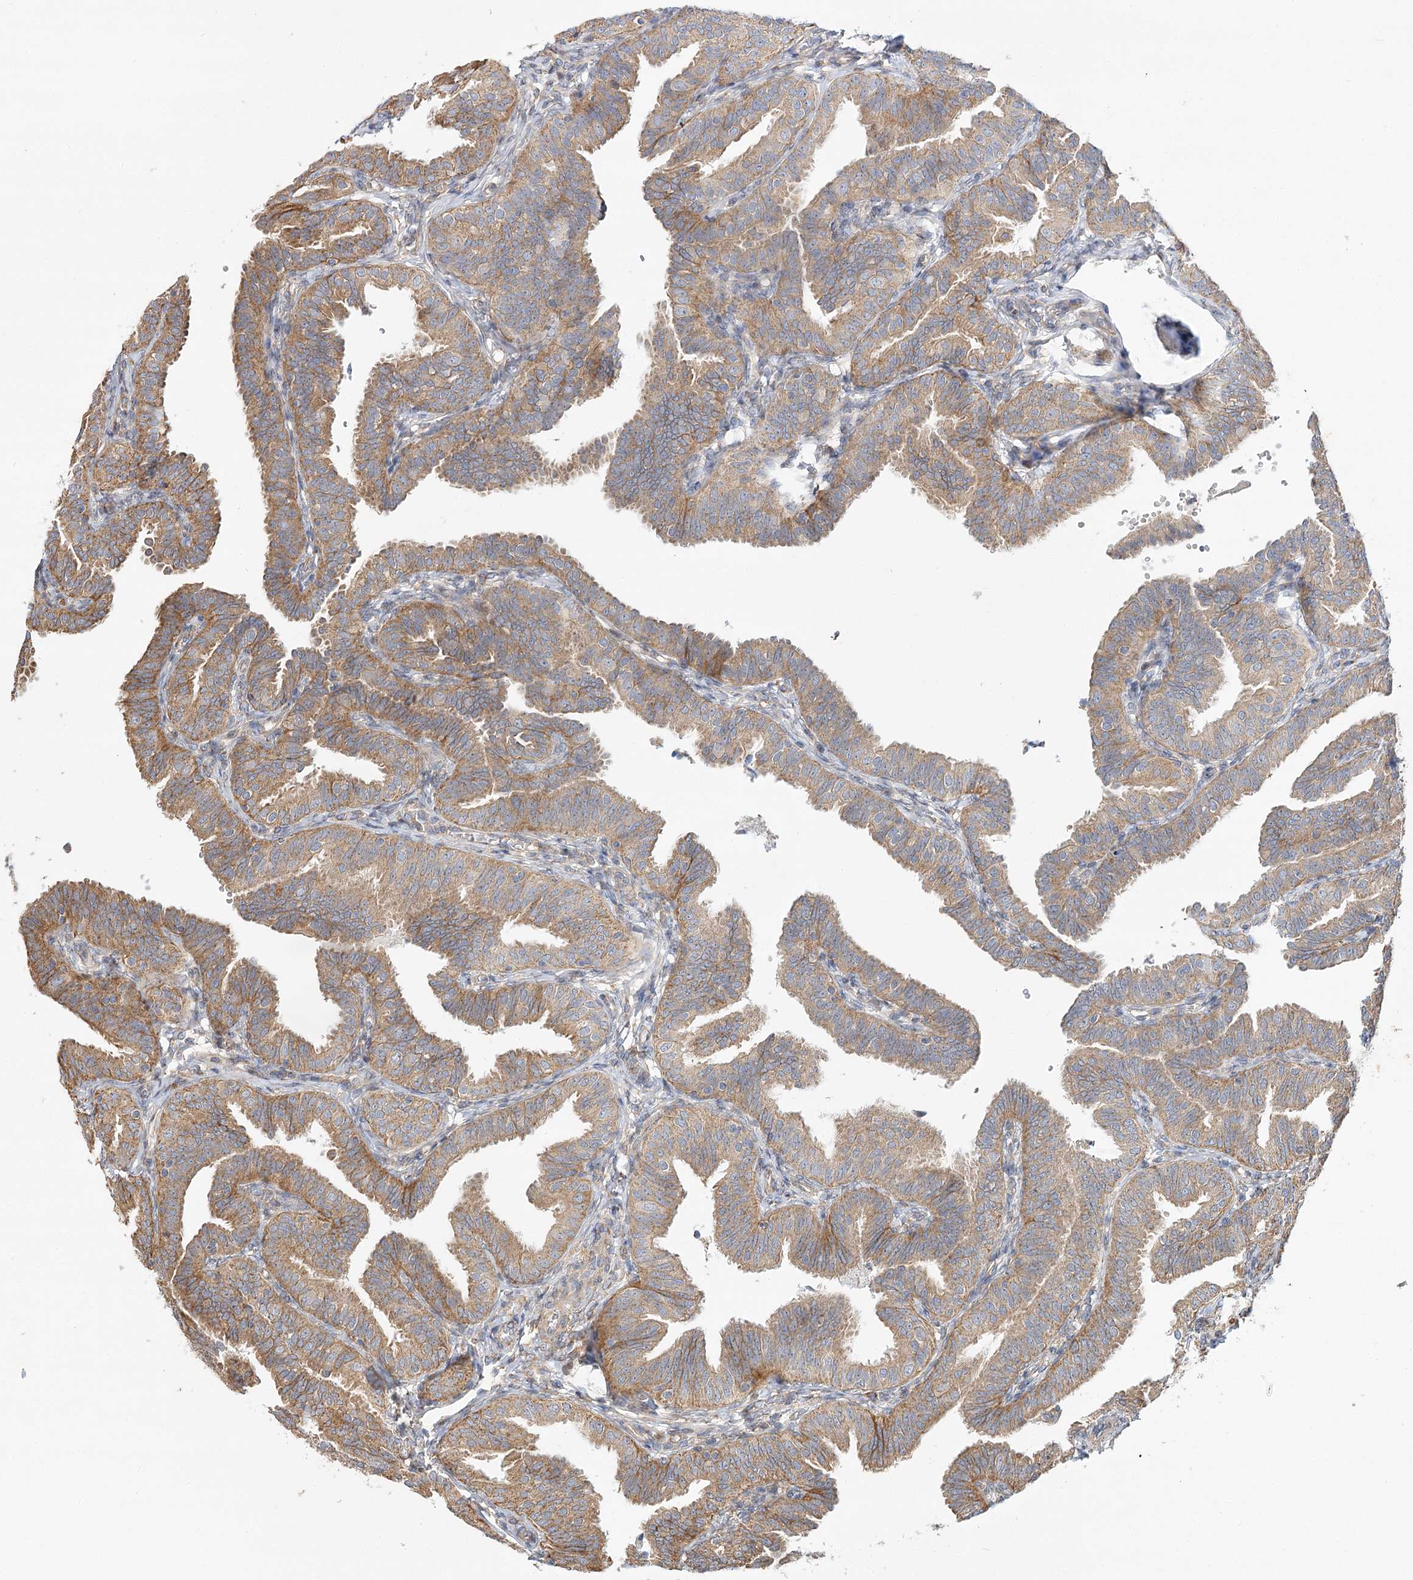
{"staining": {"intensity": "moderate", "quantity": ">75%", "location": "cytoplasmic/membranous"}, "tissue": "fallopian tube", "cell_type": "Glandular cells", "image_type": "normal", "snomed": [{"axis": "morphology", "description": "Normal tissue, NOS"}, {"axis": "topography", "description": "Fallopian tube"}], "caption": "A brown stain highlights moderate cytoplasmic/membranous positivity of a protein in glandular cells of unremarkable human fallopian tube.", "gene": "ZFYVE16", "patient": {"sex": "female", "age": 35}}